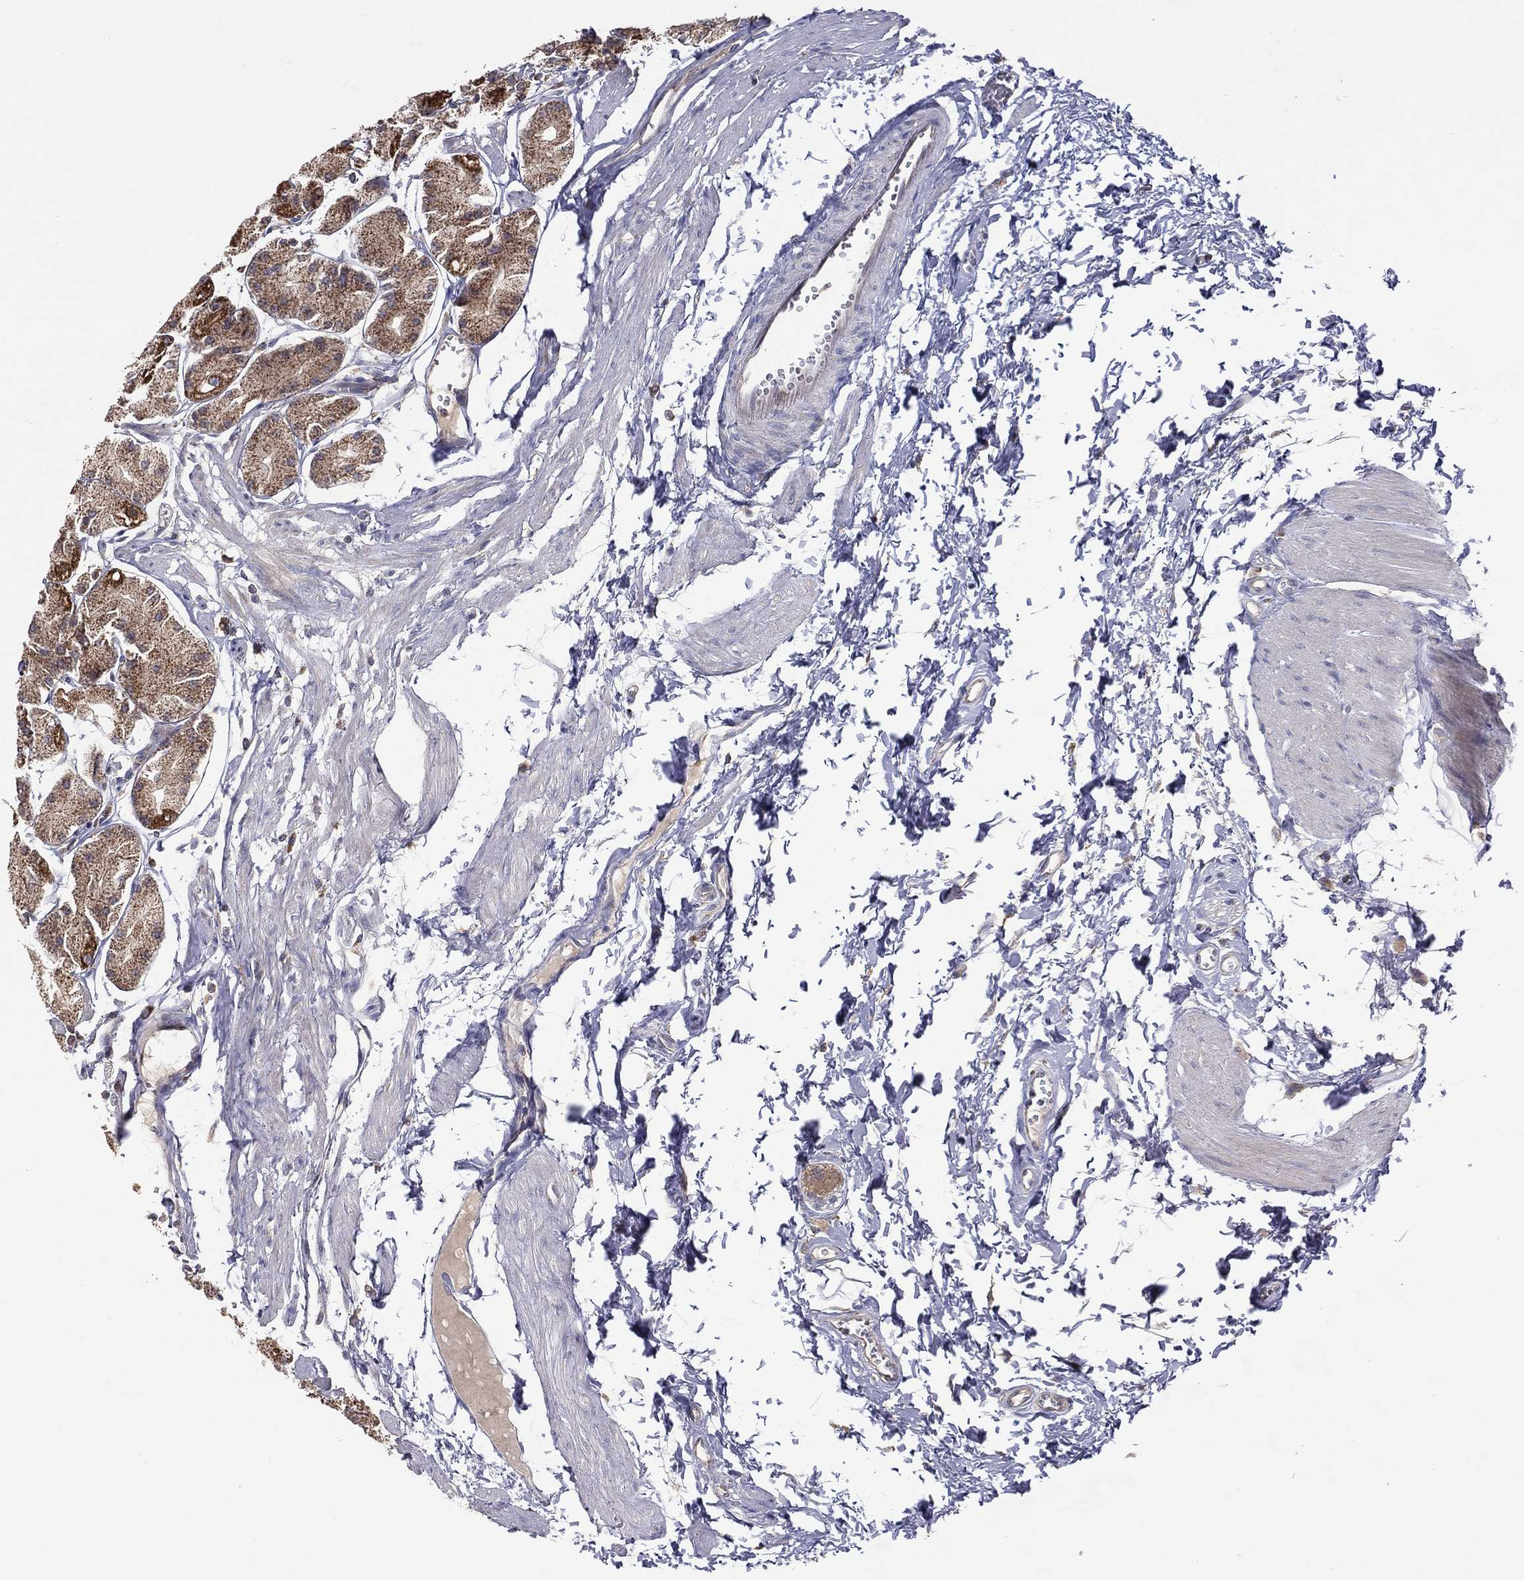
{"staining": {"intensity": "strong", "quantity": "<25%", "location": "cytoplasmic/membranous"}, "tissue": "stomach", "cell_type": "Glandular cells", "image_type": "normal", "snomed": [{"axis": "morphology", "description": "Normal tissue, NOS"}, {"axis": "topography", "description": "Stomach, upper"}], "caption": "This photomicrograph displays benign stomach stained with immunohistochemistry to label a protein in brown. The cytoplasmic/membranous of glandular cells show strong positivity for the protein. Nuclei are counter-stained blue.", "gene": "STARD3", "patient": {"sex": "male", "age": 60}}